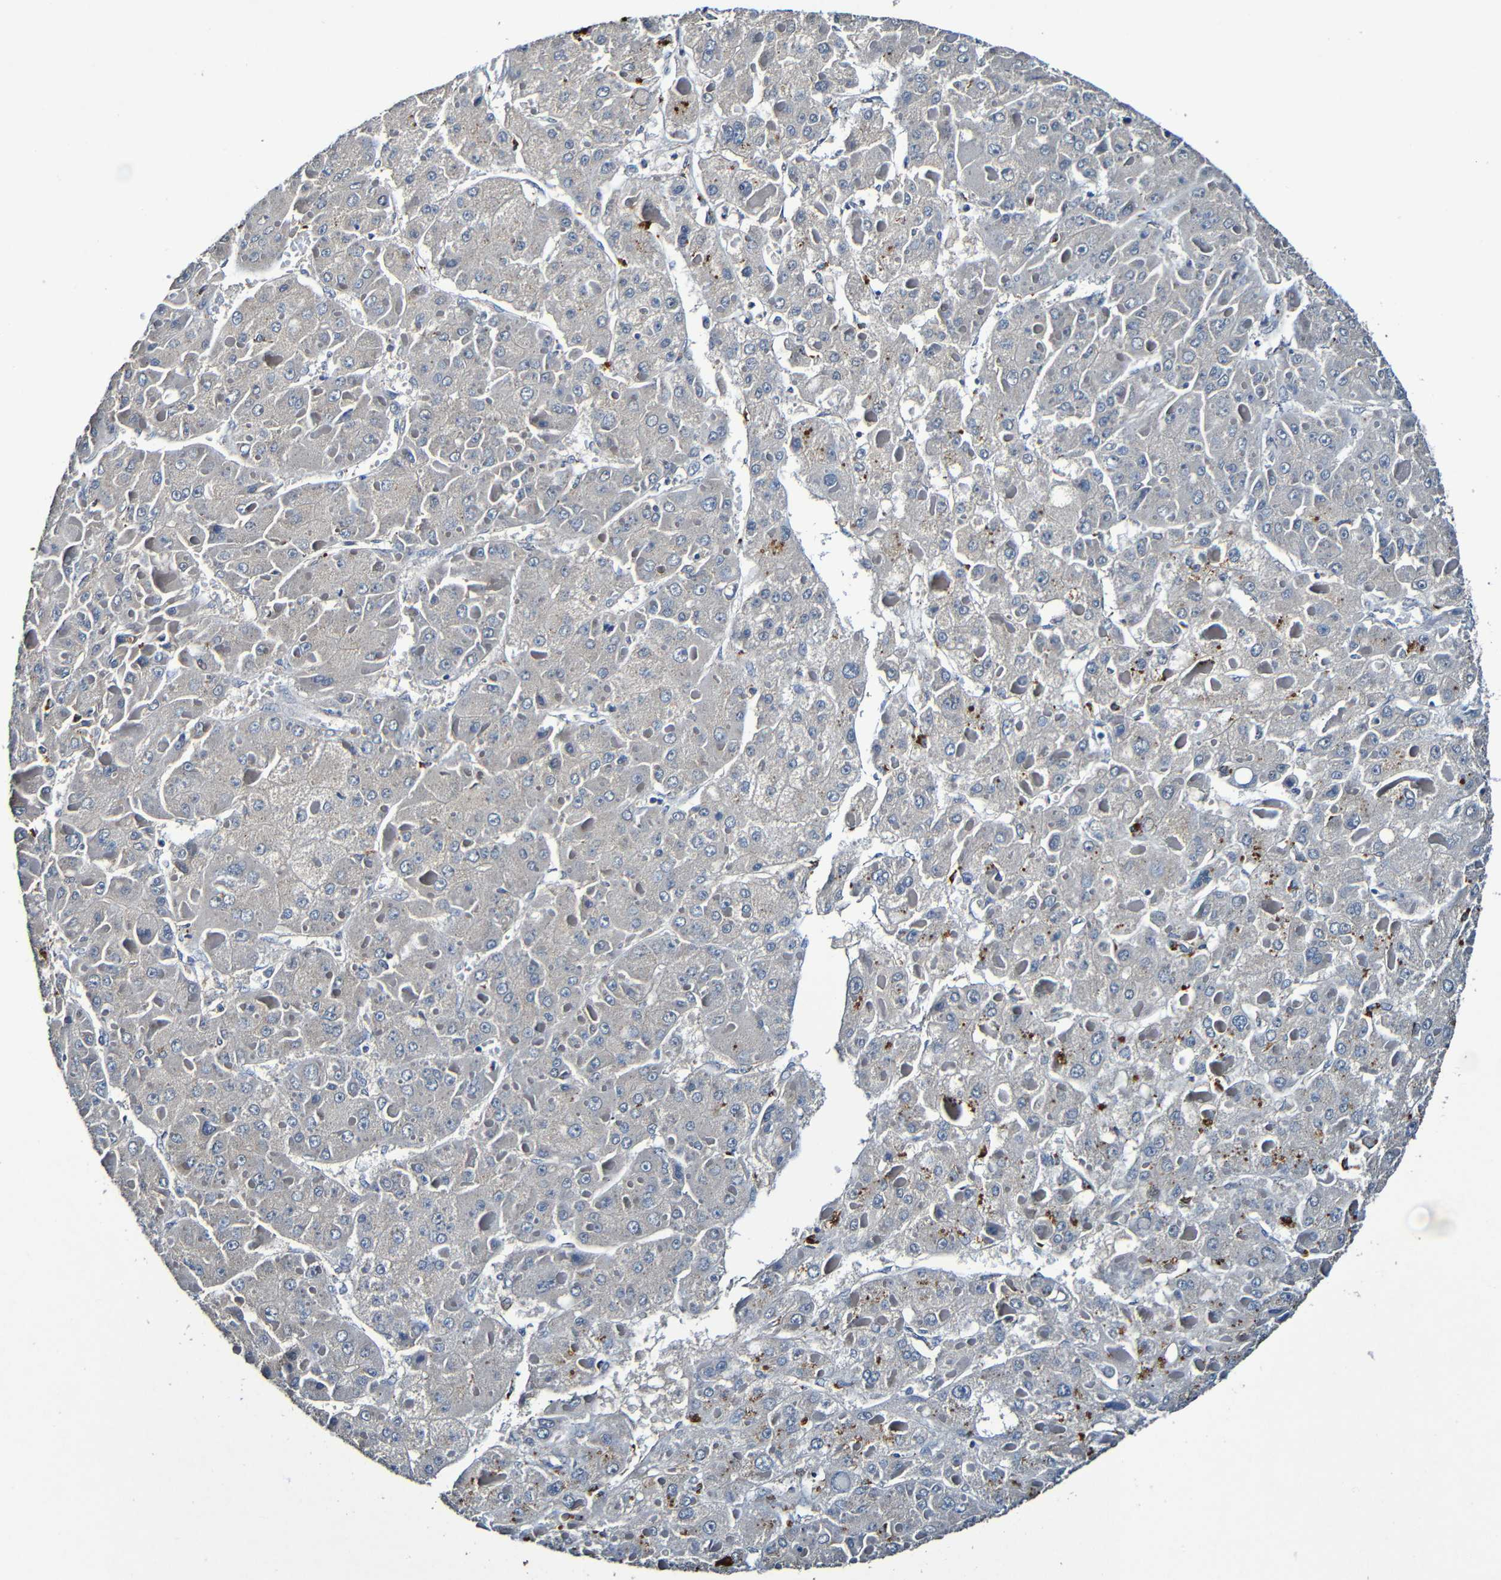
{"staining": {"intensity": "strong", "quantity": "<25%", "location": "cytoplasmic/membranous"}, "tissue": "liver cancer", "cell_type": "Tumor cells", "image_type": "cancer", "snomed": [{"axis": "morphology", "description": "Carcinoma, Hepatocellular, NOS"}, {"axis": "topography", "description": "Liver"}], "caption": "Tumor cells demonstrate medium levels of strong cytoplasmic/membranous expression in about <25% of cells in liver cancer.", "gene": "LRRC70", "patient": {"sex": "female", "age": 73}}